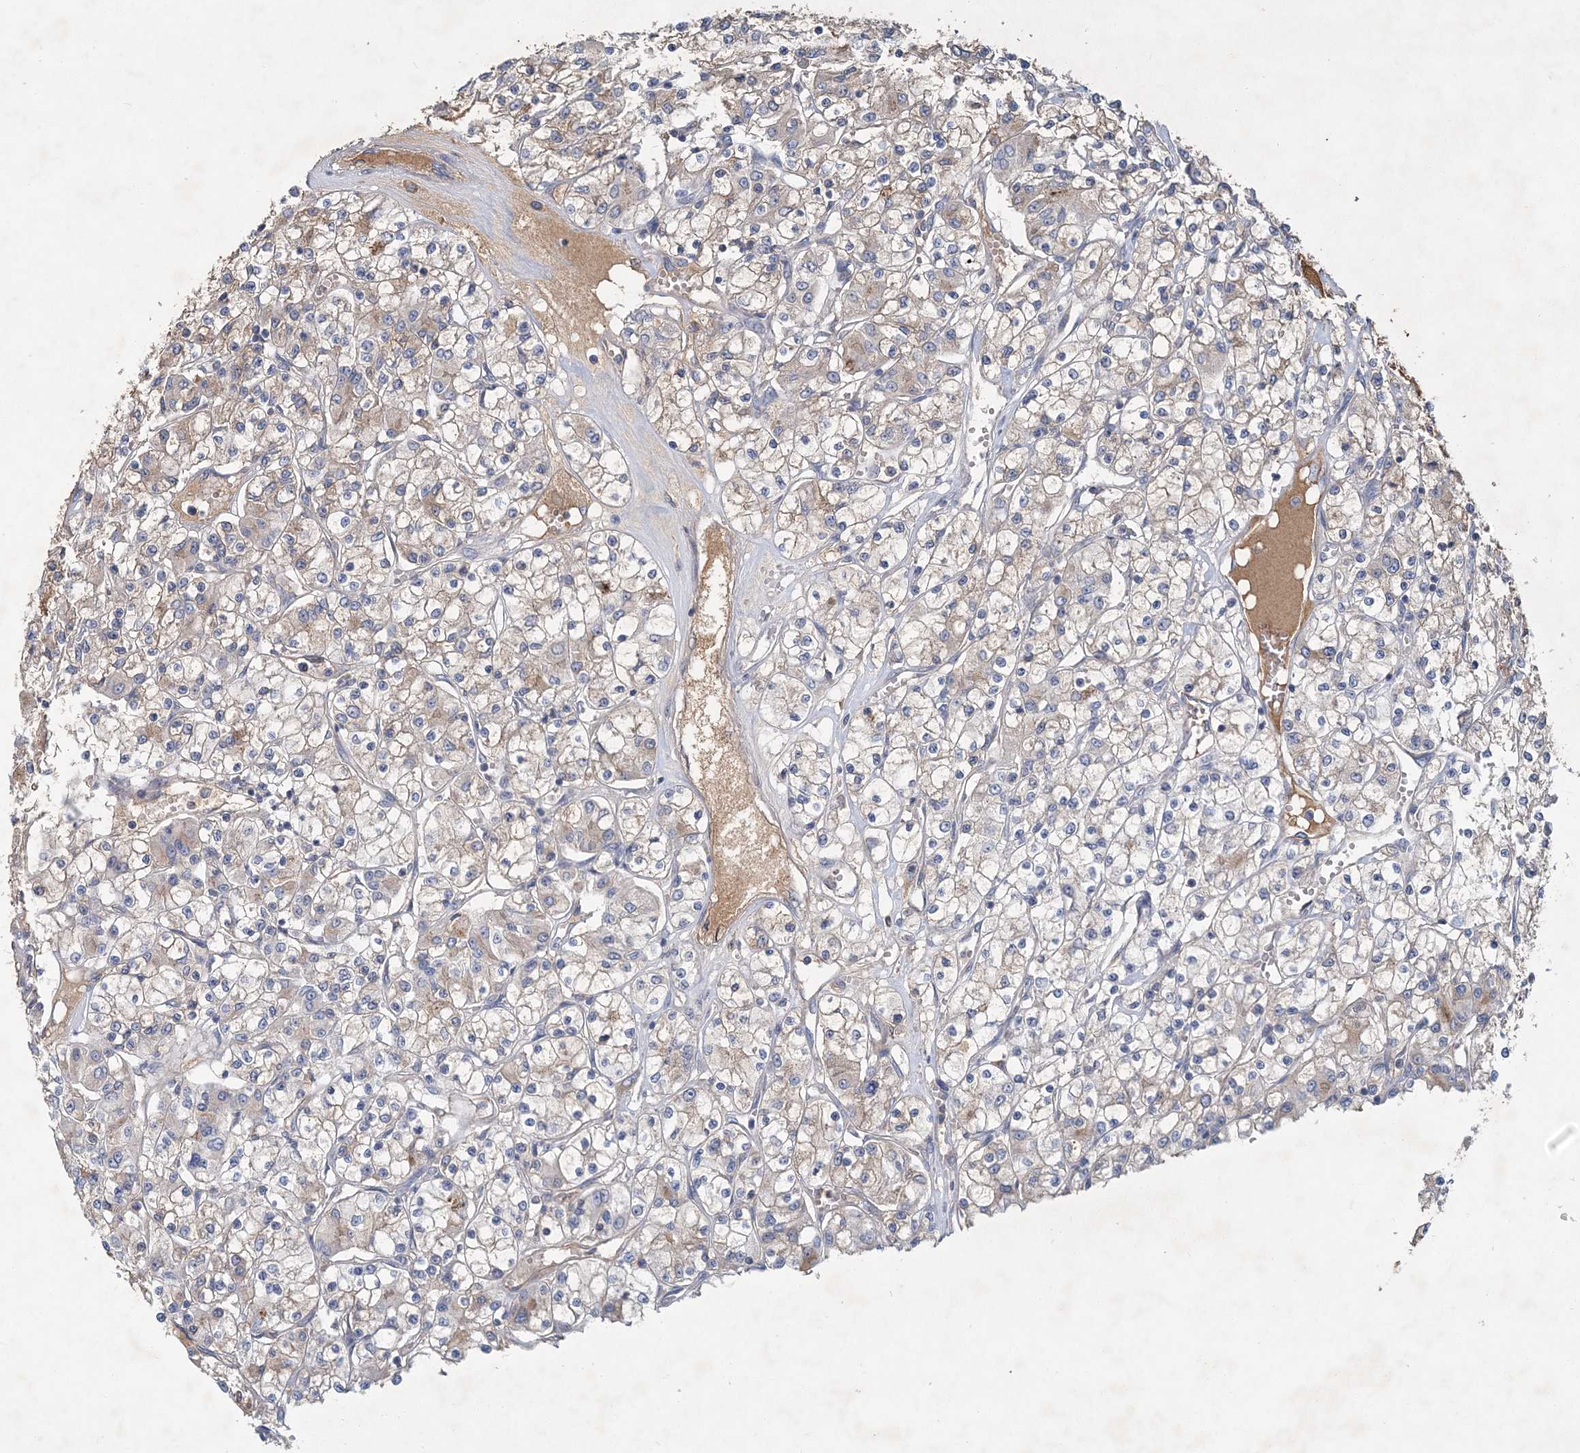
{"staining": {"intensity": "negative", "quantity": "none", "location": "none"}, "tissue": "renal cancer", "cell_type": "Tumor cells", "image_type": "cancer", "snomed": [{"axis": "morphology", "description": "Adenocarcinoma, NOS"}, {"axis": "topography", "description": "Kidney"}], "caption": "Immunohistochemistry photomicrograph of neoplastic tissue: human renal cancer (adenocarcinoma) stained with DAB exhibits no significant protein expression in tumor cells. Nuclei are stained in blue.", "gene": "RNF25", "patient": {"sex": "female", "age": 59}}